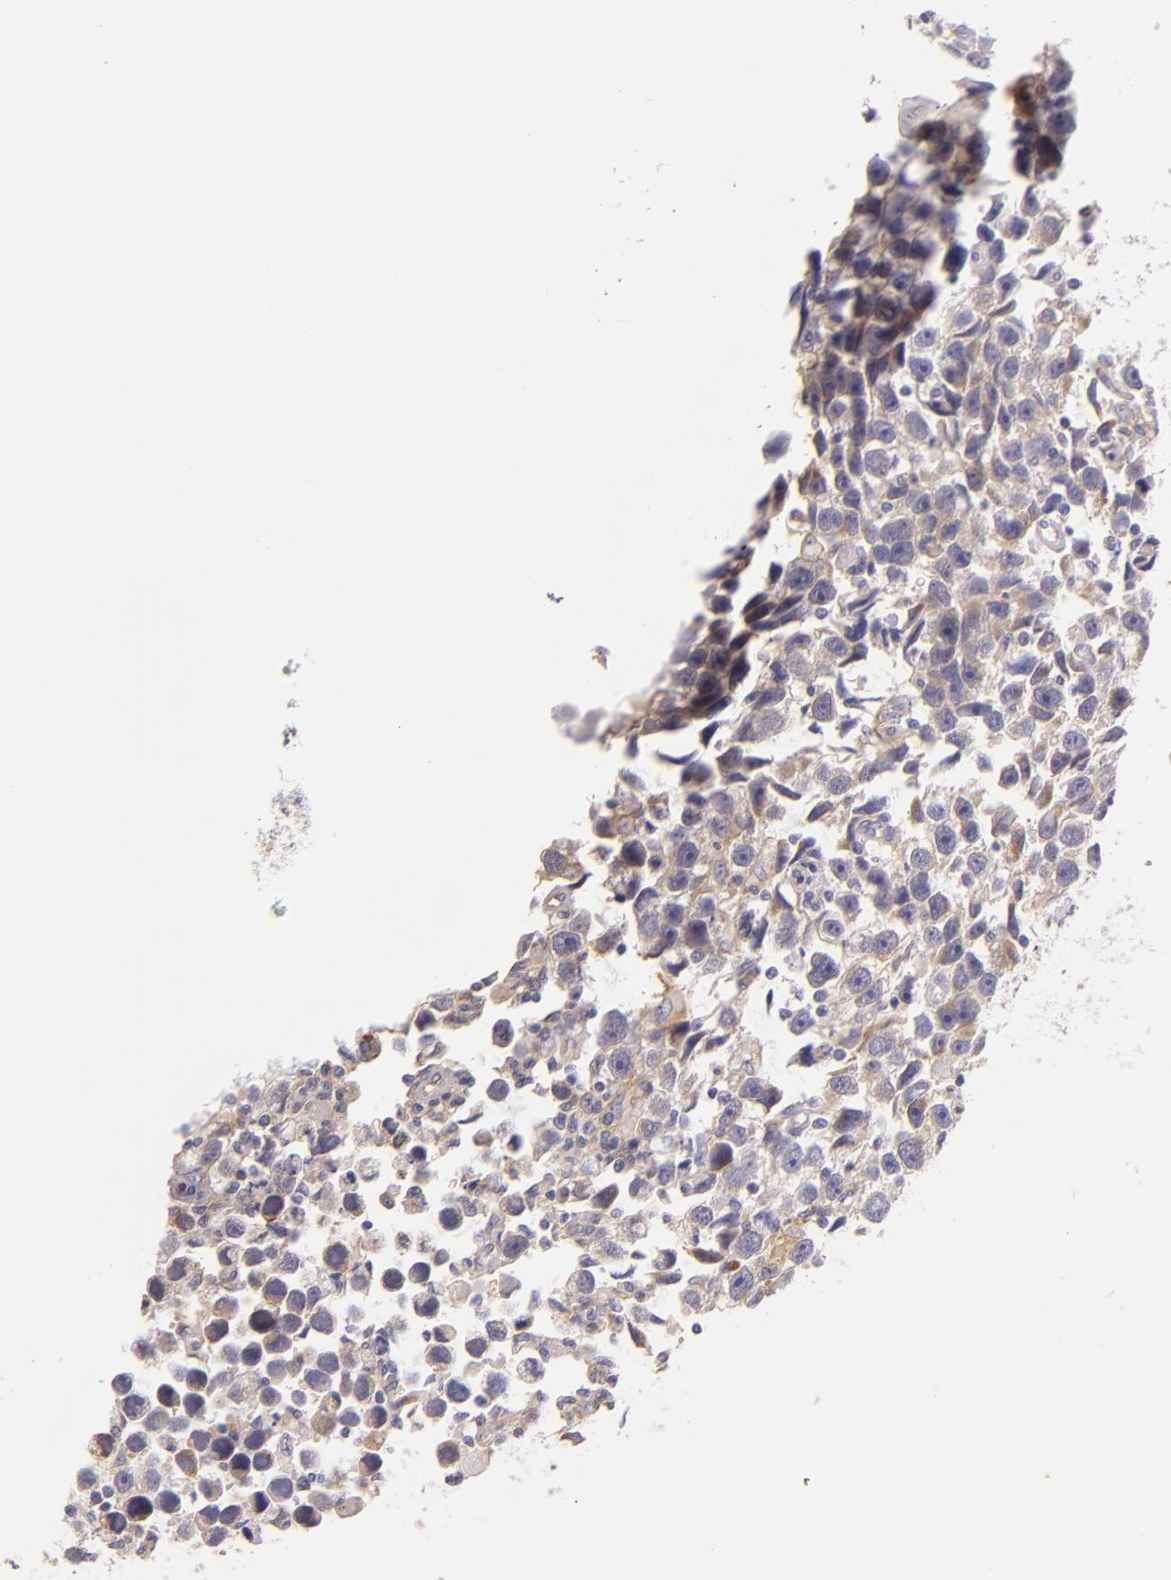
{"staining": {"intensity": "weak", "quantity": "<25%", "location": "cytoplasmic/membranous"}, "tissue": "testis cancer", "cell_type": "Tumor cells", "image_type": "cancer", "snomed": [{"axis": "morphology", "description": "Seminoma, NOS"}, {"axis": "topography", "description": "Testis"}], "caption": "Tumor cells show no significant staining in testis seminoma.", "gene": "CTSF", "patient": {"sex": "male", "age": 43}}